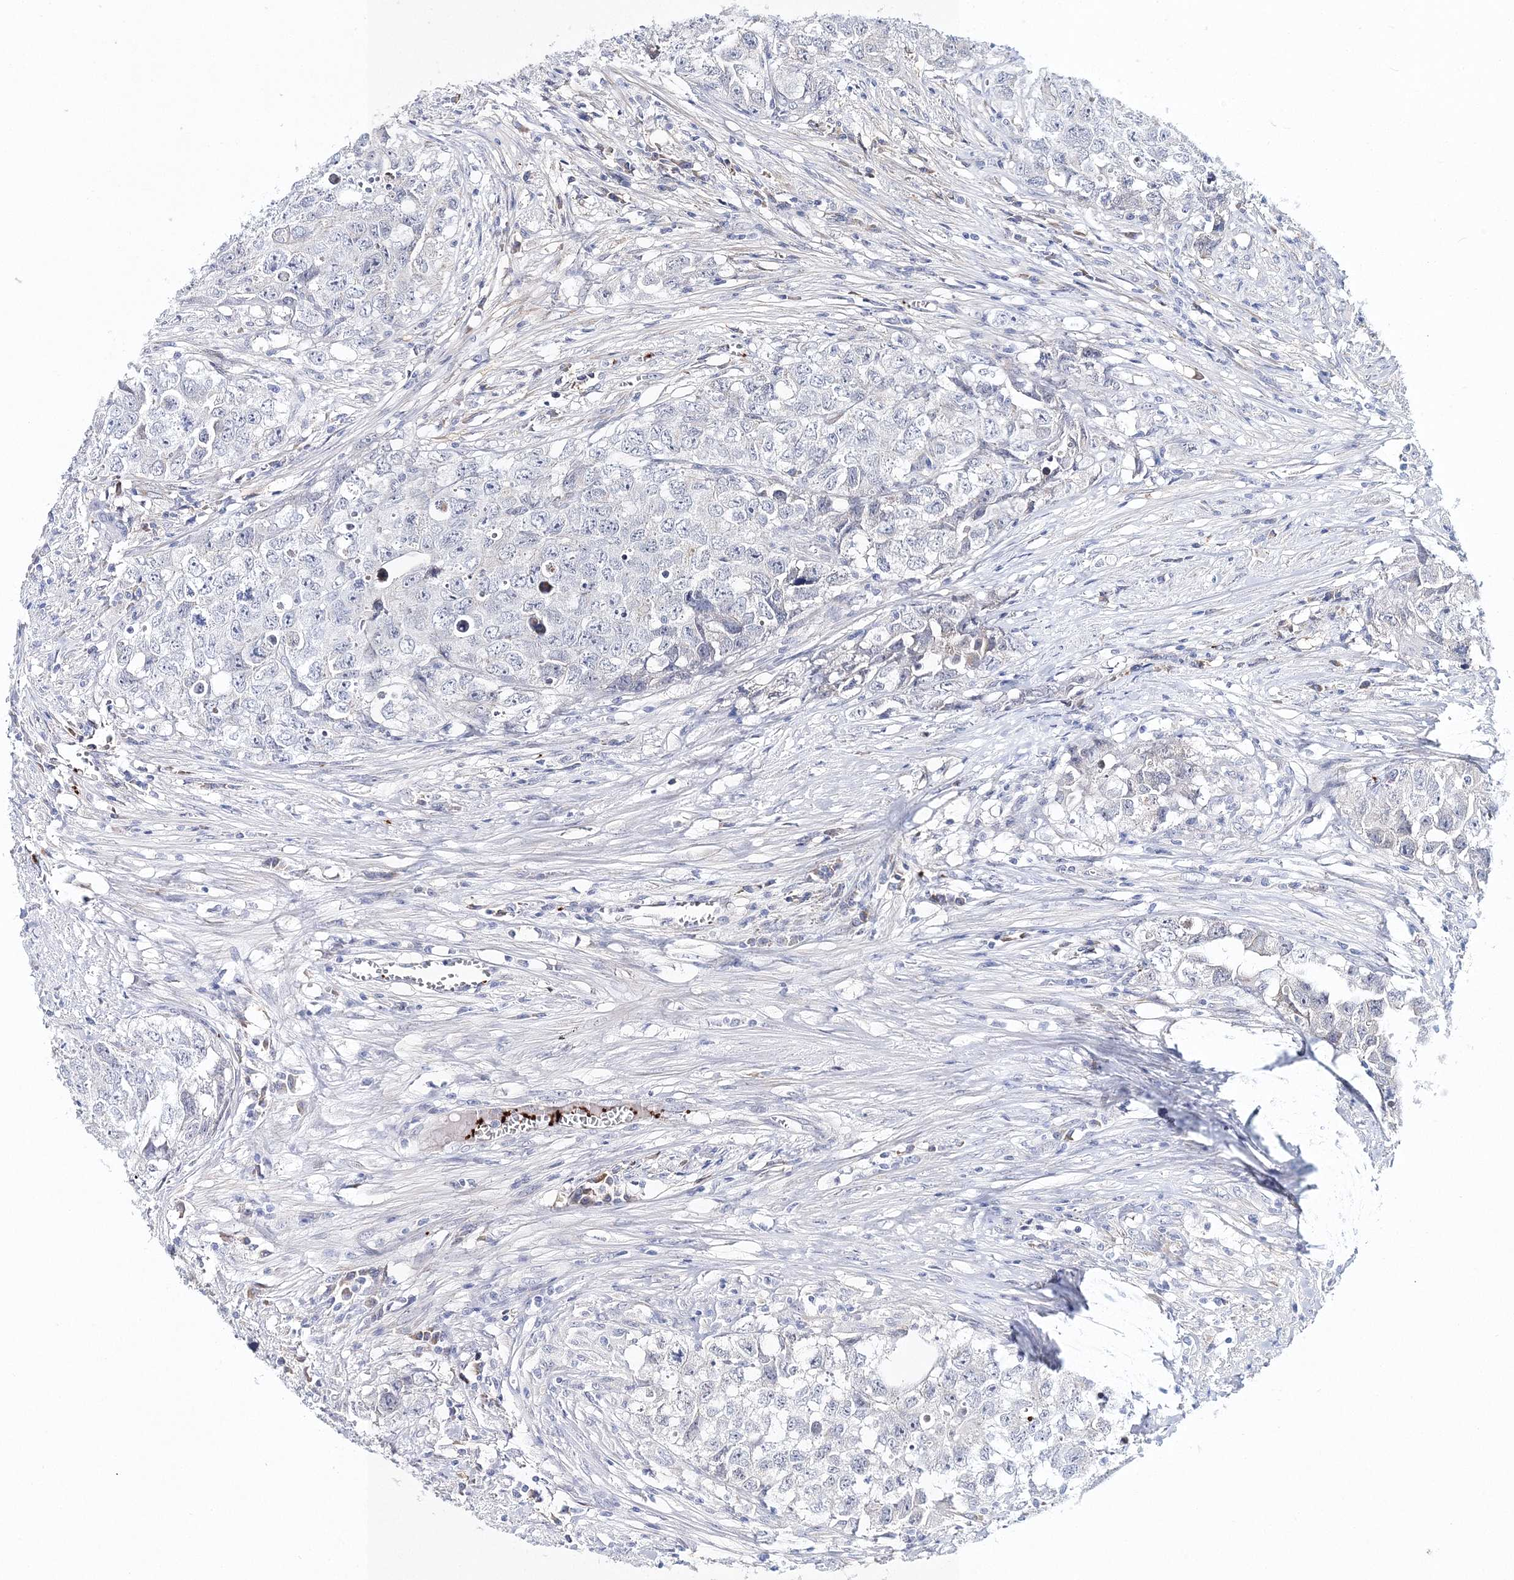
{"staining": {"intensity": "negative", "quantity": "none", "location": "none"}, "tissue": "testis cancer", "cell_type": "Tumor cells", "image_type": "cancer", "snomed": [{"axis": "morphology", "description": "Seminoma, NOS"}, {"axis": "morphology", "description": "Carcinoma, Embryonal, NOS"}, {"axis": "topography", "description": "Testis"}], "caption": "A high-resolution image shows immunohistochemistry (IHC) staining of embryonal carcinoma (testis), which exhibits no significant staining in tumor cells.", "gene": "MYOZ2", "patient": {"sex": "male", "age": 43}}